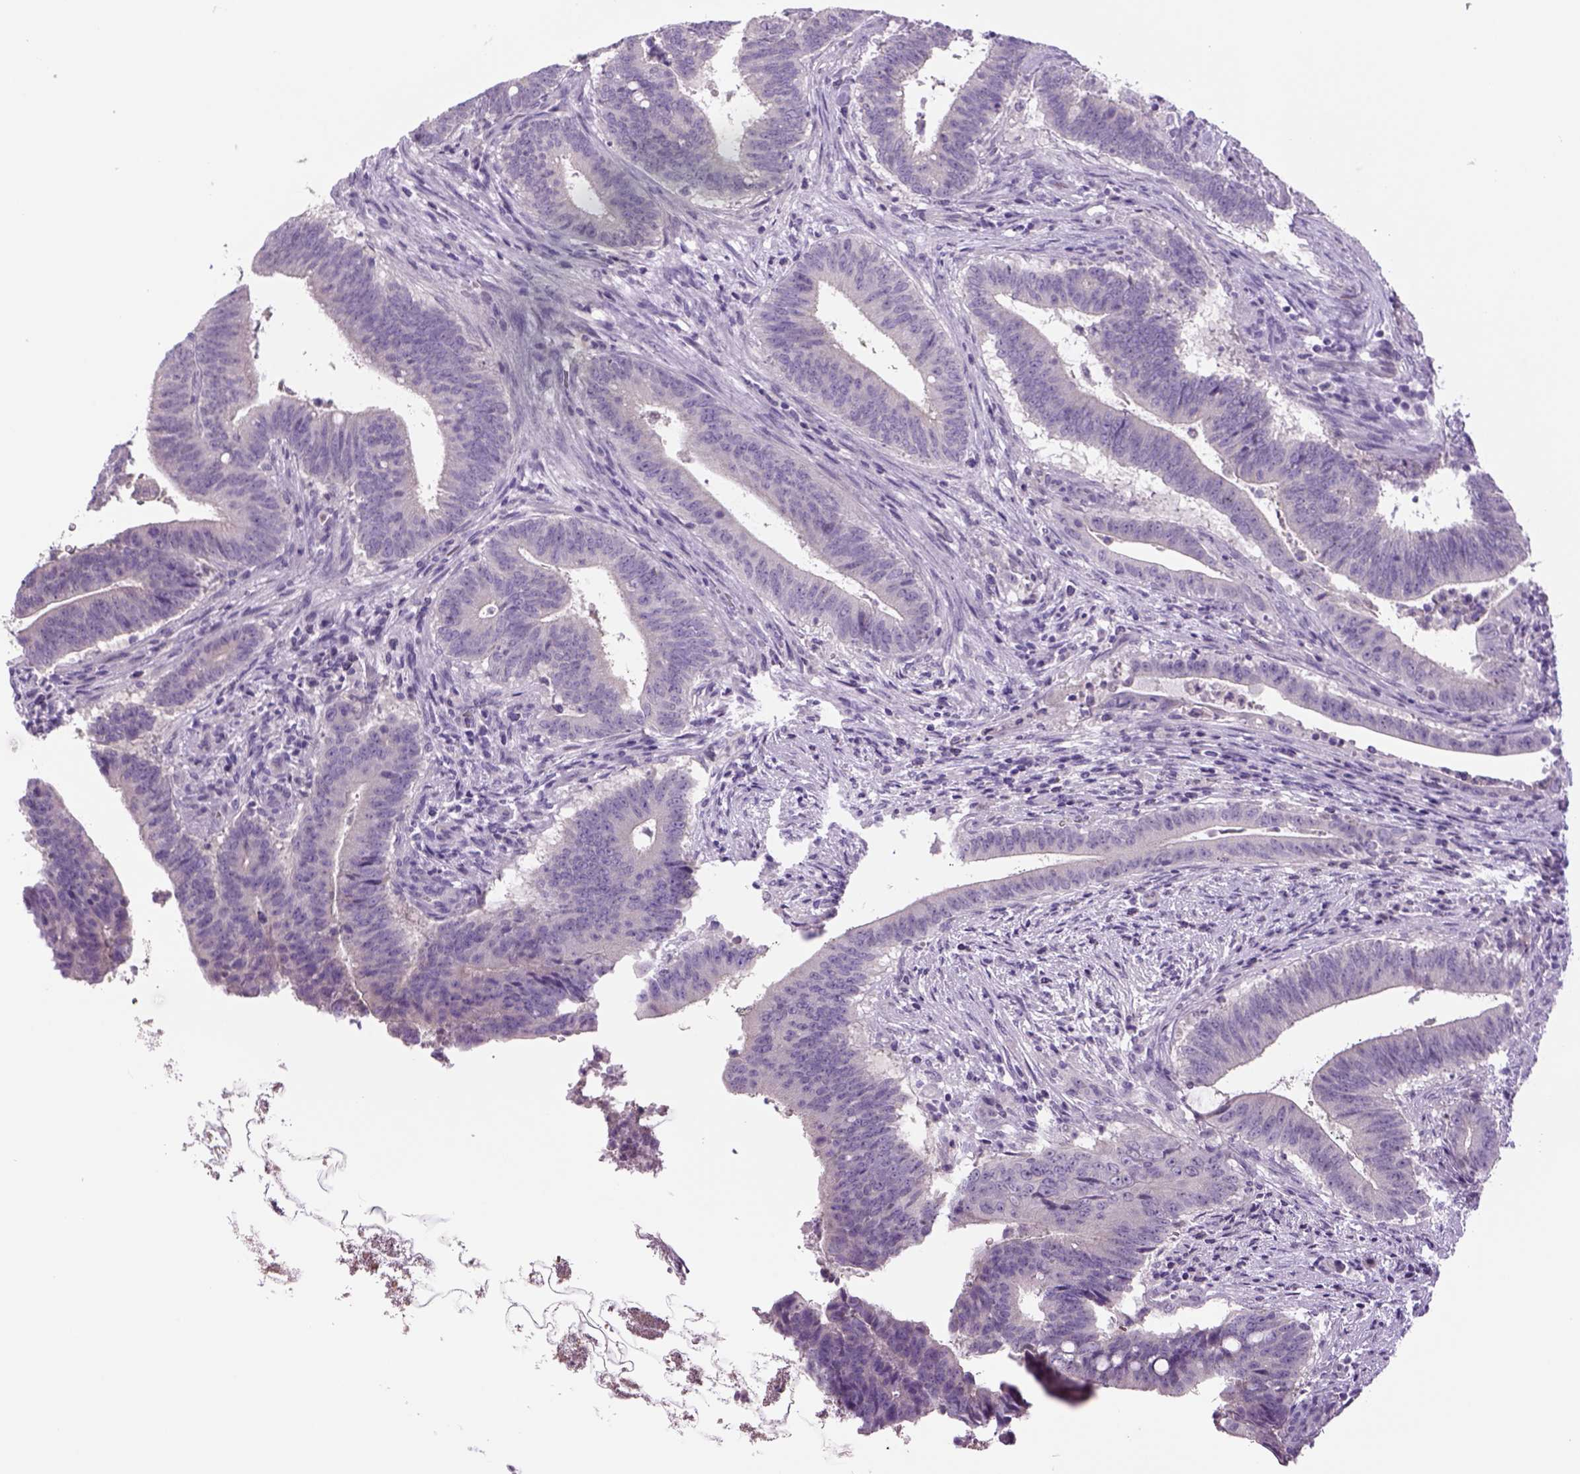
{"staining": {"intensity": "negative", "quantity": "none", "location": "none"}, "tissue": "colorectal cancer", "cell_type": "Tumor cells", "image_type": "cancer", "snomed": [{"axis": "morphology", "description": "Adenocarcinoma, NOS"}, {"axis": "topography", "description": "Colon"}], "caption": "This is a micrograph of immunohistochemistry staining of colorectal cancer (adenocarcinoma), which shows no expression in tumor cells.", "gene": "DBH", "patient": {"sex": "female", "age": 43}}